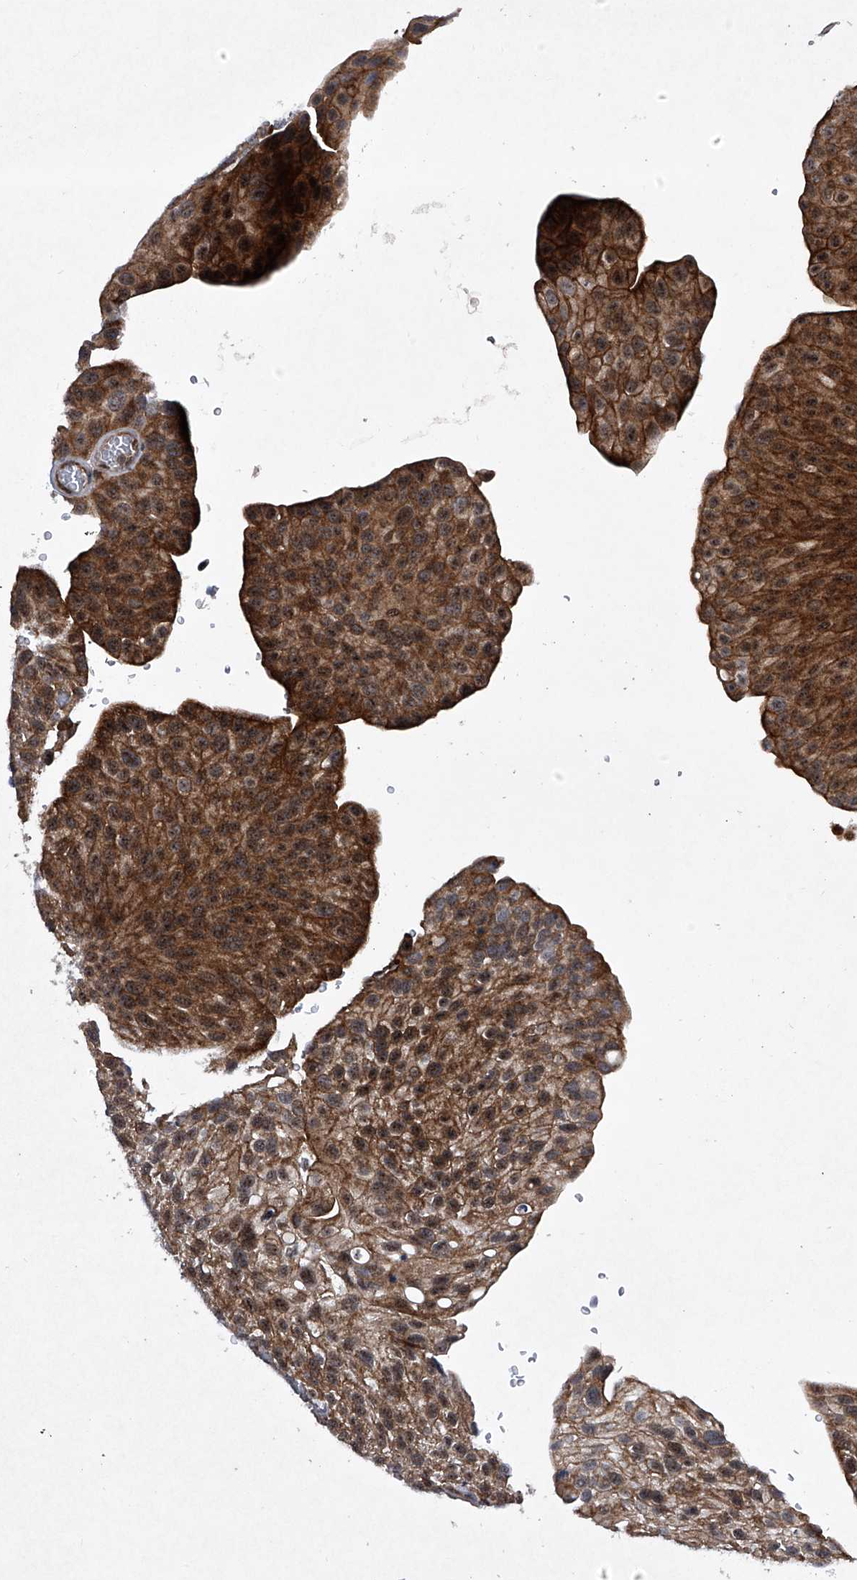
{"staining": {"intensity": "strong", "quantity": ">75%", "location": "cytoplasmic/membranous,nuclear"}, "tissue": "urothelial cancer", "cell_type": "Tumor cells", "image_type": "cancer", "snomed": [{"axis": "morphology", "description": "Urothelial carcinoma, Low grade"}, {"axis": "topography", "description": "Smooth muscle"}, {"axis": "topography", "description": "Urinary bladder"}], "caption": "Low-grade urothelial carcinoma stained with DAB immunohistochemistry exhibits high levels of strong cytoplasmic/membranous and nuclear positivity in about >75% of tumor cells. (DAB (3,3'-diaminobenzidine) IHC, brown staining for protein, blue staining for nuclei).", "gene": "CISH", "patient": {"sex": "male", "age": 60}}